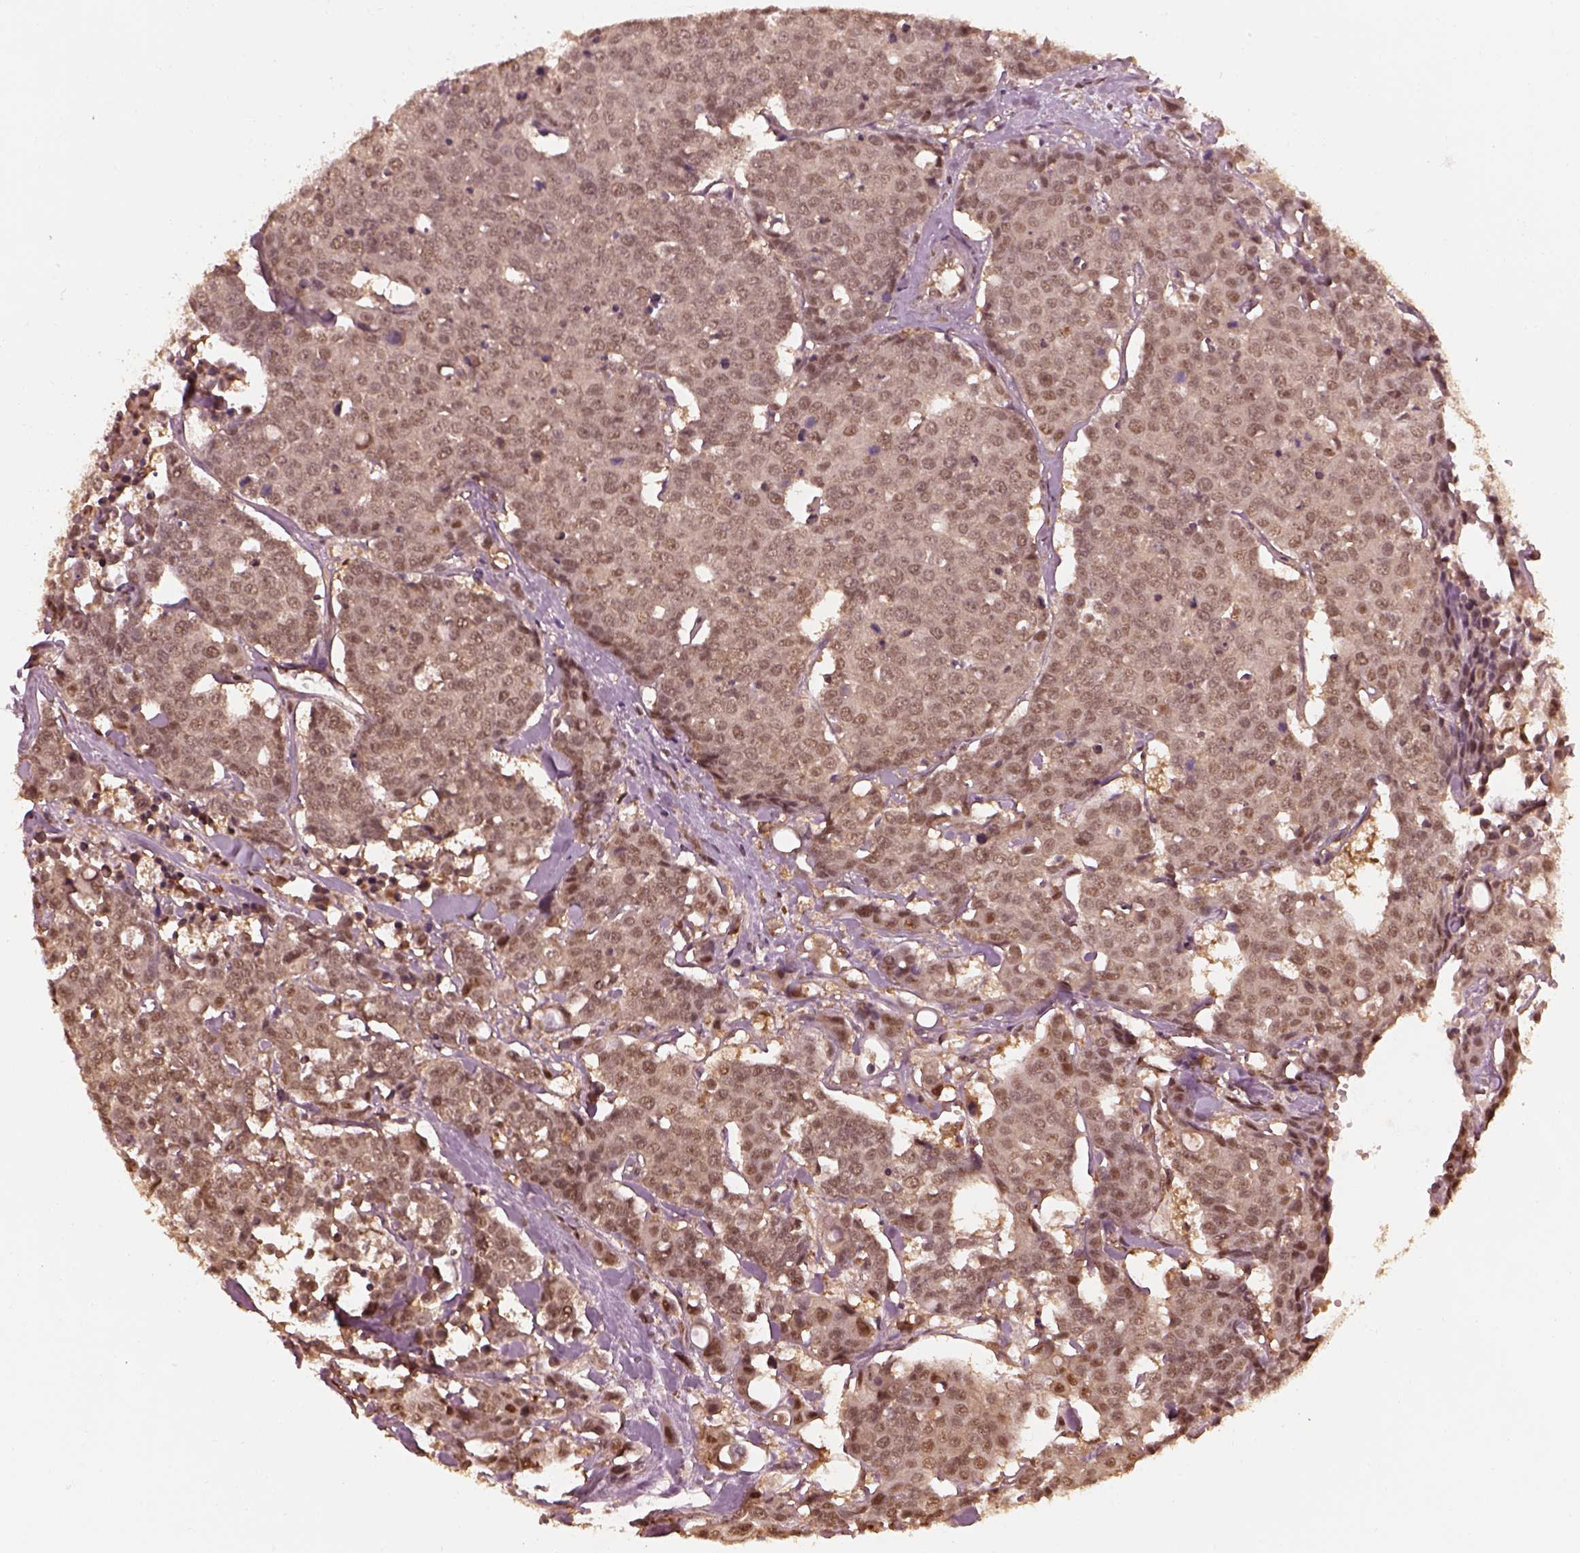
{"staining": {"intensity": "weak", "quantity": ">75%", "location": "cytoplasmic/membranous,nuclear"}, "tissue": "carcinoid", "cell_type": "Tumor cells", "image_type": "cancer", "snomed": [{"axis": "morphology", "description": "Carcinoid, malignant, NOS"}, {"axis": "topography", "description": "Colon"}], "caption": "Immunohistochemistry (IHC) micrograph of neoplastic tissue: carcinoid stained using IHC demonstrates low levels of weak protein expression localized specifically in the cytoplasmic/membranous and nuclear of tumor cells, appearing as a cytoplasmic/membranous and nuclear brown color.", "gene": "PSMC5", "patient": {"sex": "male", "age": 81}}